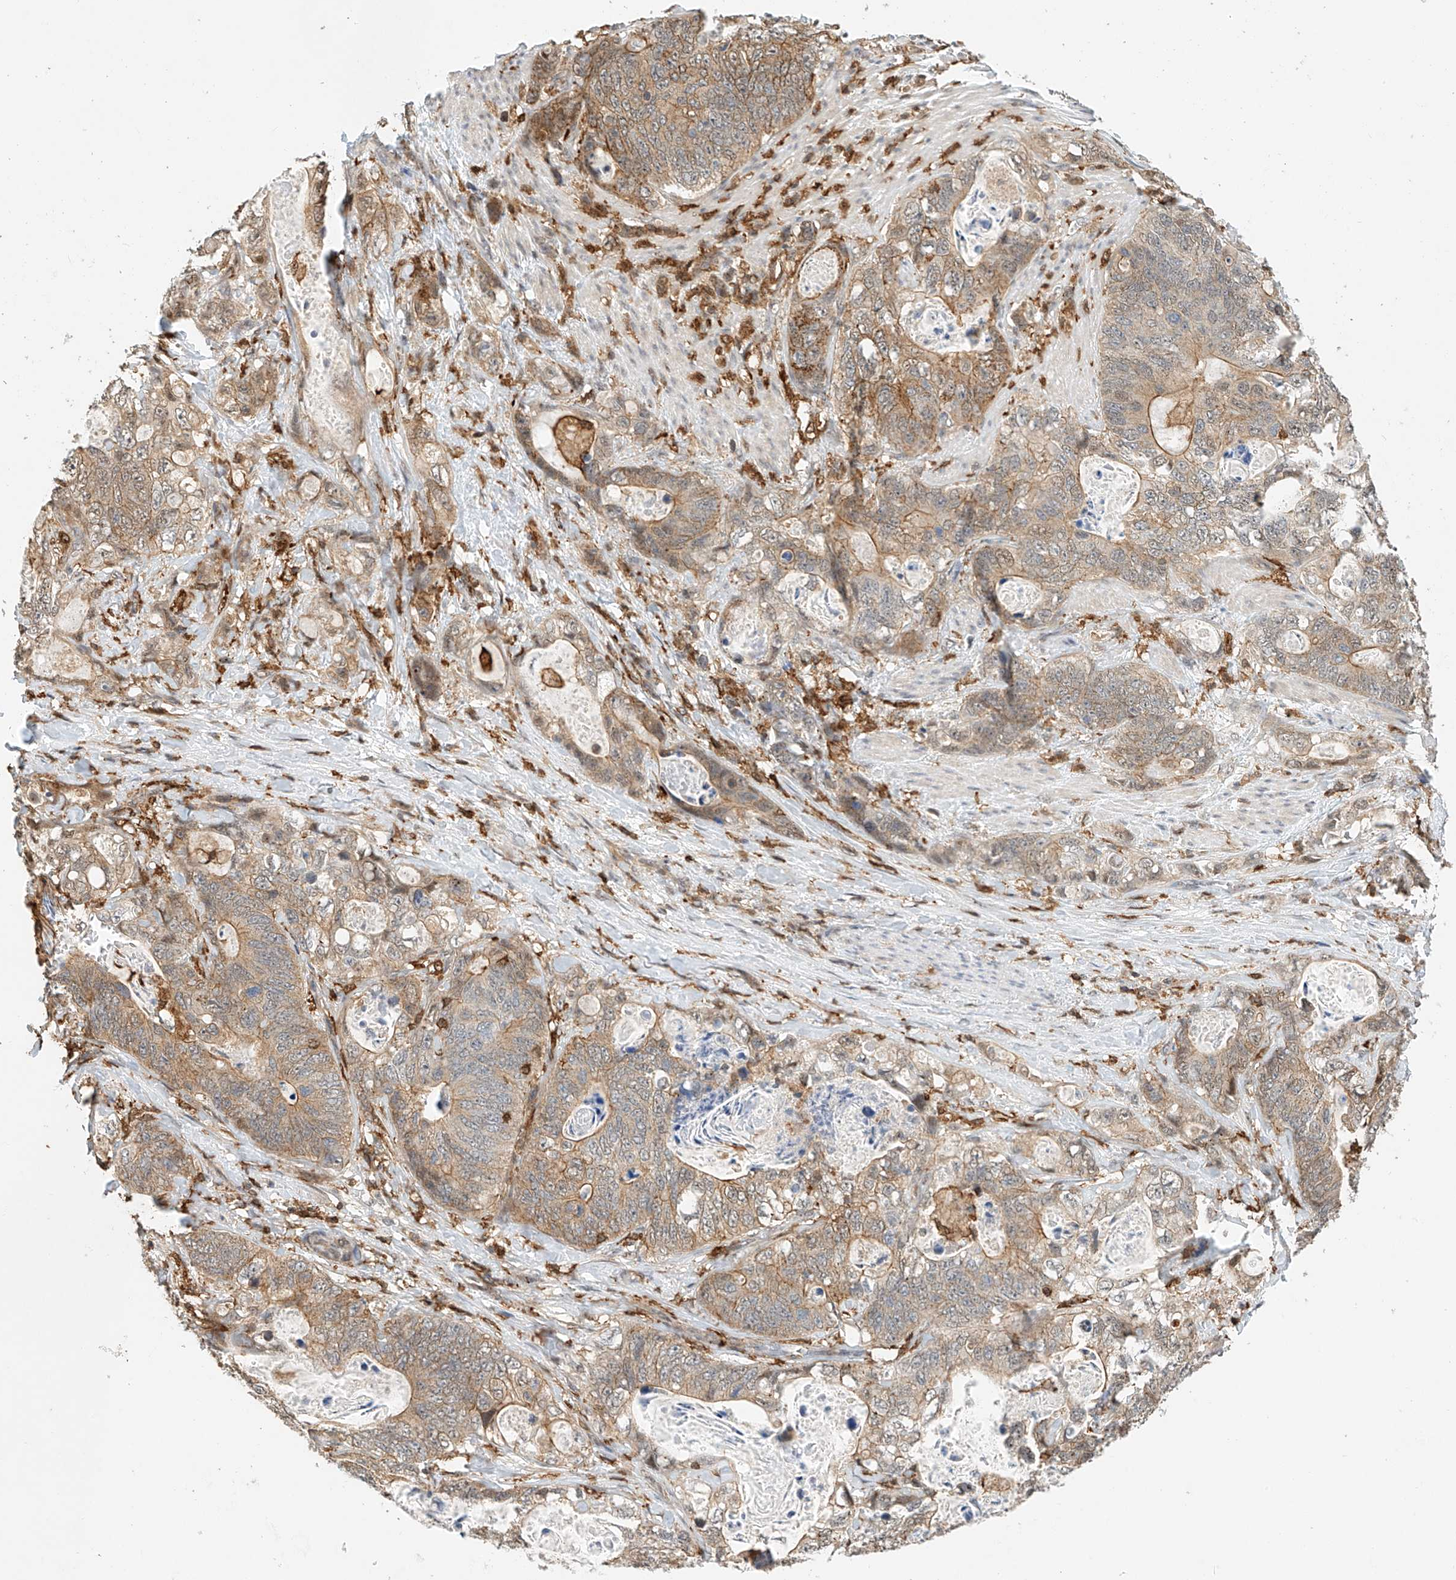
{"staining": {"intensity": "moderate", "quantity": ">75%", "location": "cytoplasmic/membranous"}, "tissue": "stomach cancer", "cell_type": "Tumor cells", "image_type": "cancer", "snomed": [{"axis": "morphology", "description": "Normal tissue, NOS"}, {"axis": "morphology", "description": "Adenocarcinoma, NOS"}, {"axis": "topography", "description": "Stomach"}], "caption": "Tumor cells exhibit medium levels of moderate cytoplasmic/membranous expression in approximately >75% of cells in stomach adenocarcinoma.", "gene": "MICAL1", "patient": {"sex": "female", "age": 89}}